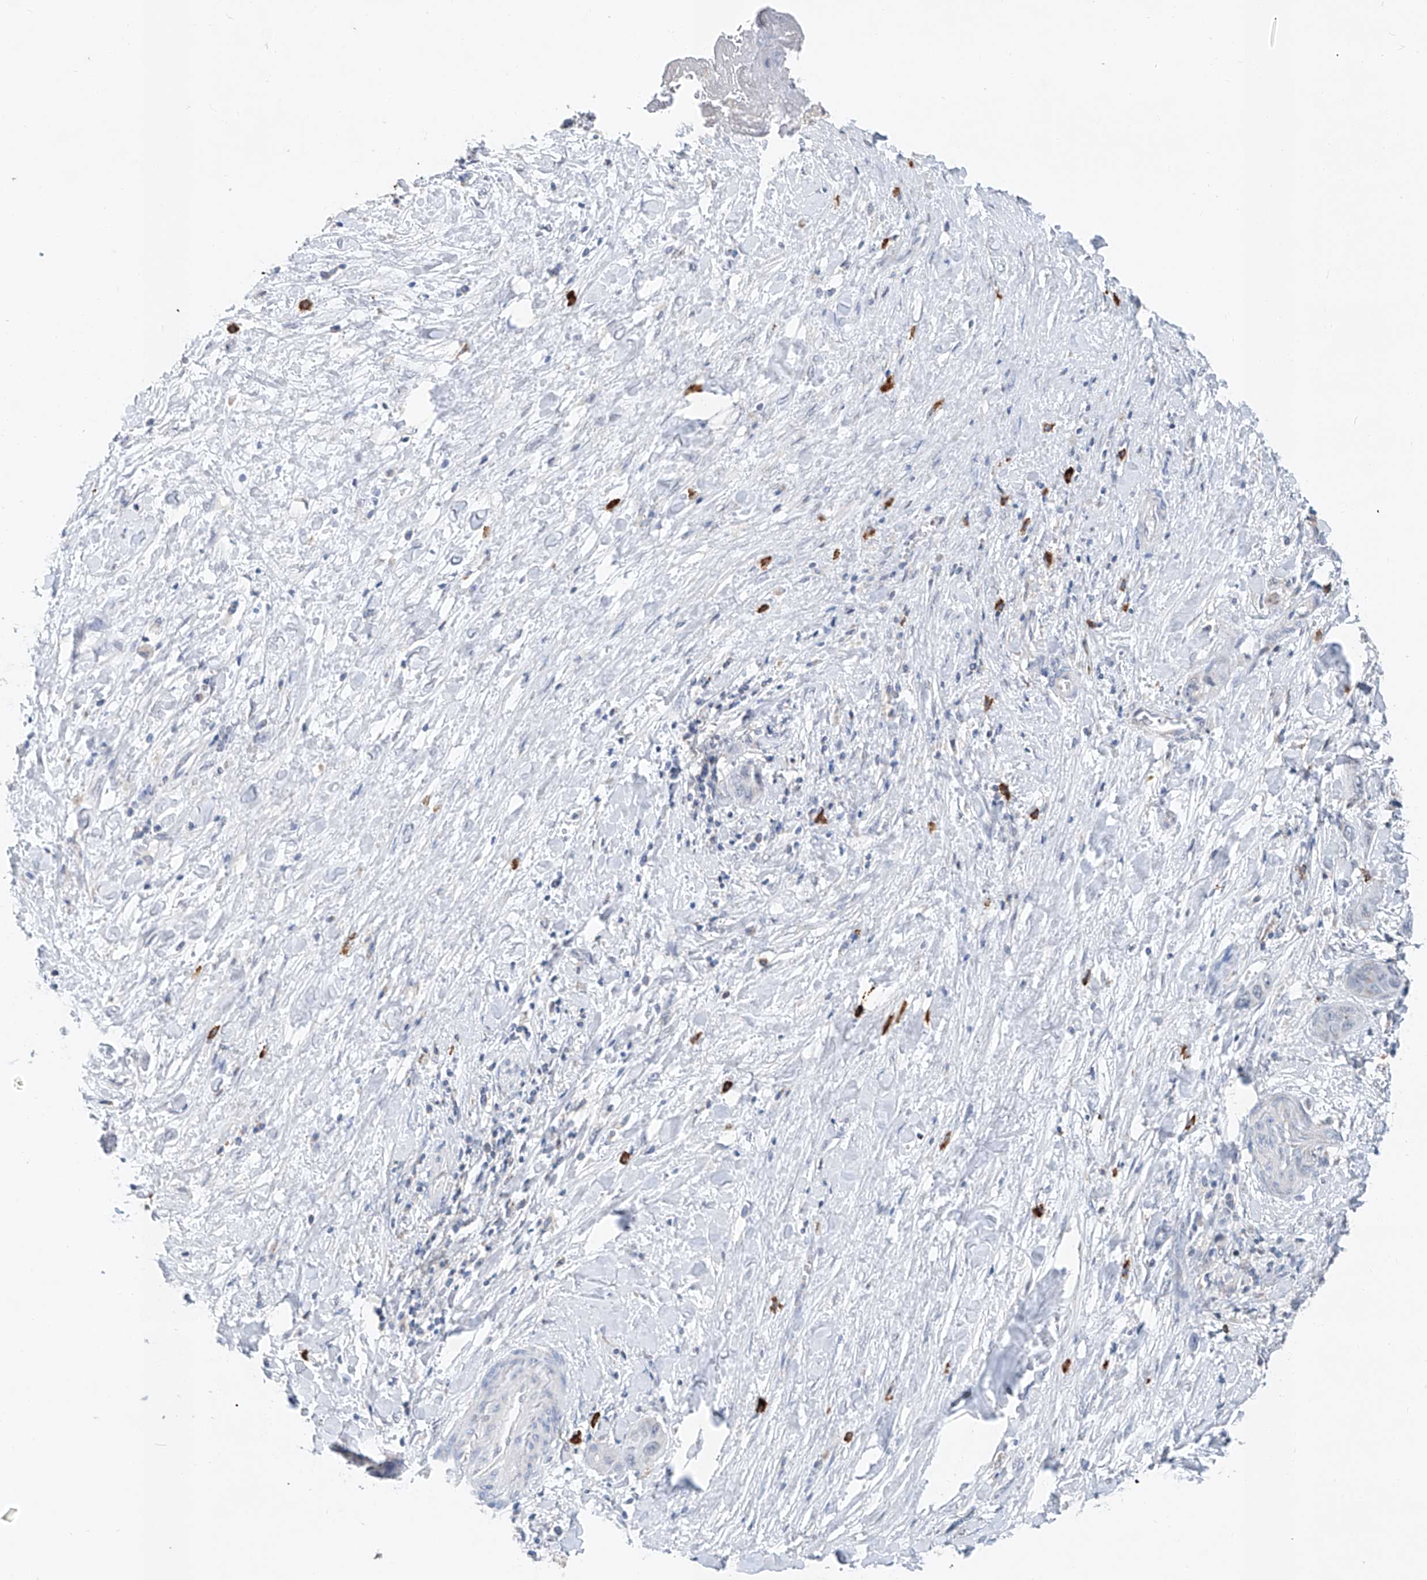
{"staining": {"intensity": "negative", "quantity": "none", "location": "none"}, "tissue": "liver cancer", "cell_type": "Tumor cells", "image_type": "cancer", "snomed": [{"axis": "morphology", "description": "Cholangiocarcinoma"}, {"axis": "topography", "description": "Liver"}], "caption": "Protein analysis of cholangiocarcinoma (liver) shows no significant positivity in tumor cells. (DAB (3,3'-diaminobenzidine) immunohistochemistry (IHC) with hematoxylin counter stain).", "gene": "KLF15", "patient": {"sex": "female", "age": 52}}